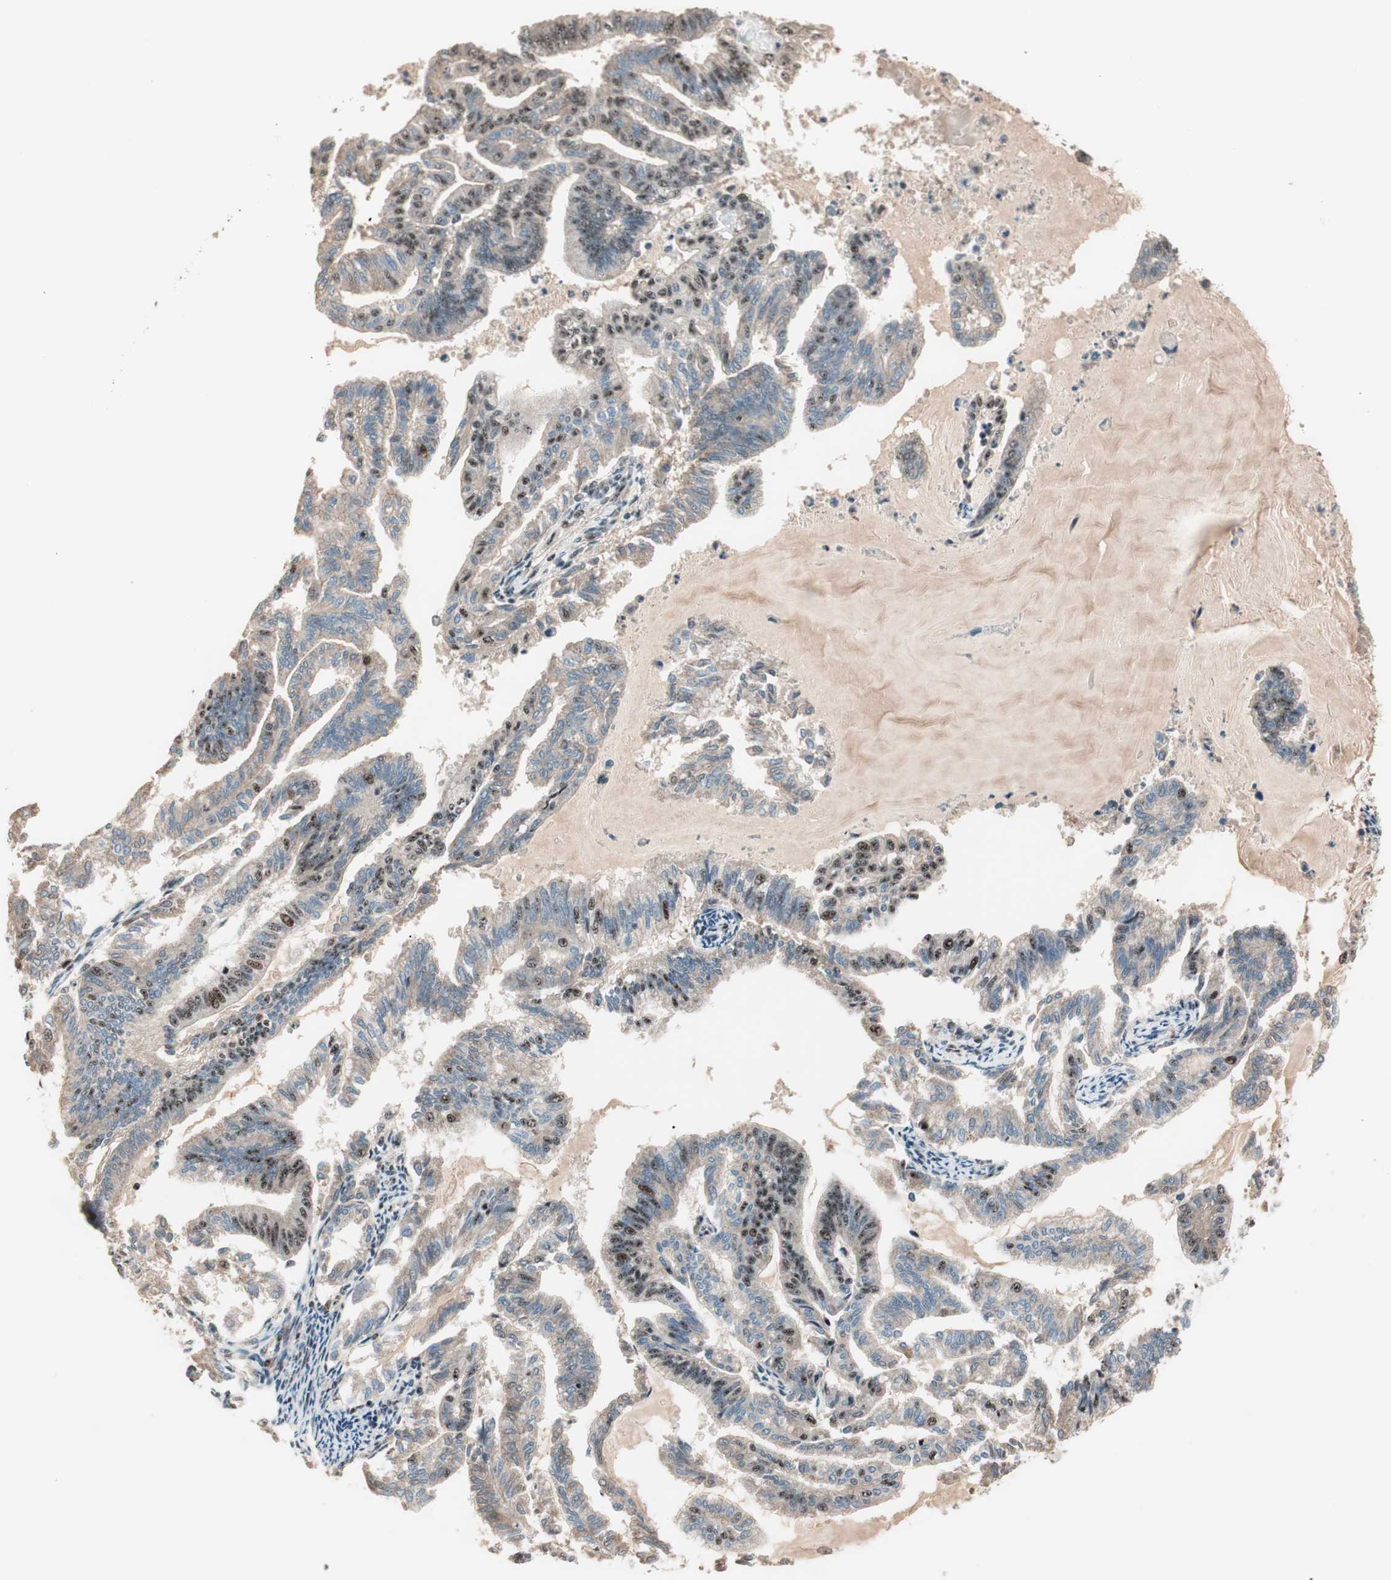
{"staining": {"intensity": "moderate", "quantity": "25%-75%", "location": "cytoplasmic/membranous,nuclear"}, "tissue": "endometrial cancer", "cell_type": "Tumor cells", "image_type": "cancer", "snomed": [{"axis": "morphology", "description": "Adenocarcinoma, NOS"}, {"axis": "topography", "description": "Endometrium"}], "caption": "Moderate cytoplasmic/membranous and nuclear staining for a protein is identified in about 25%-75% of tumor cells of endometrial adenocarcinoma using immunohistochemistry (IHC).", "gene": "NR5A2", "patient": {"sex": "female", "age": 79}}